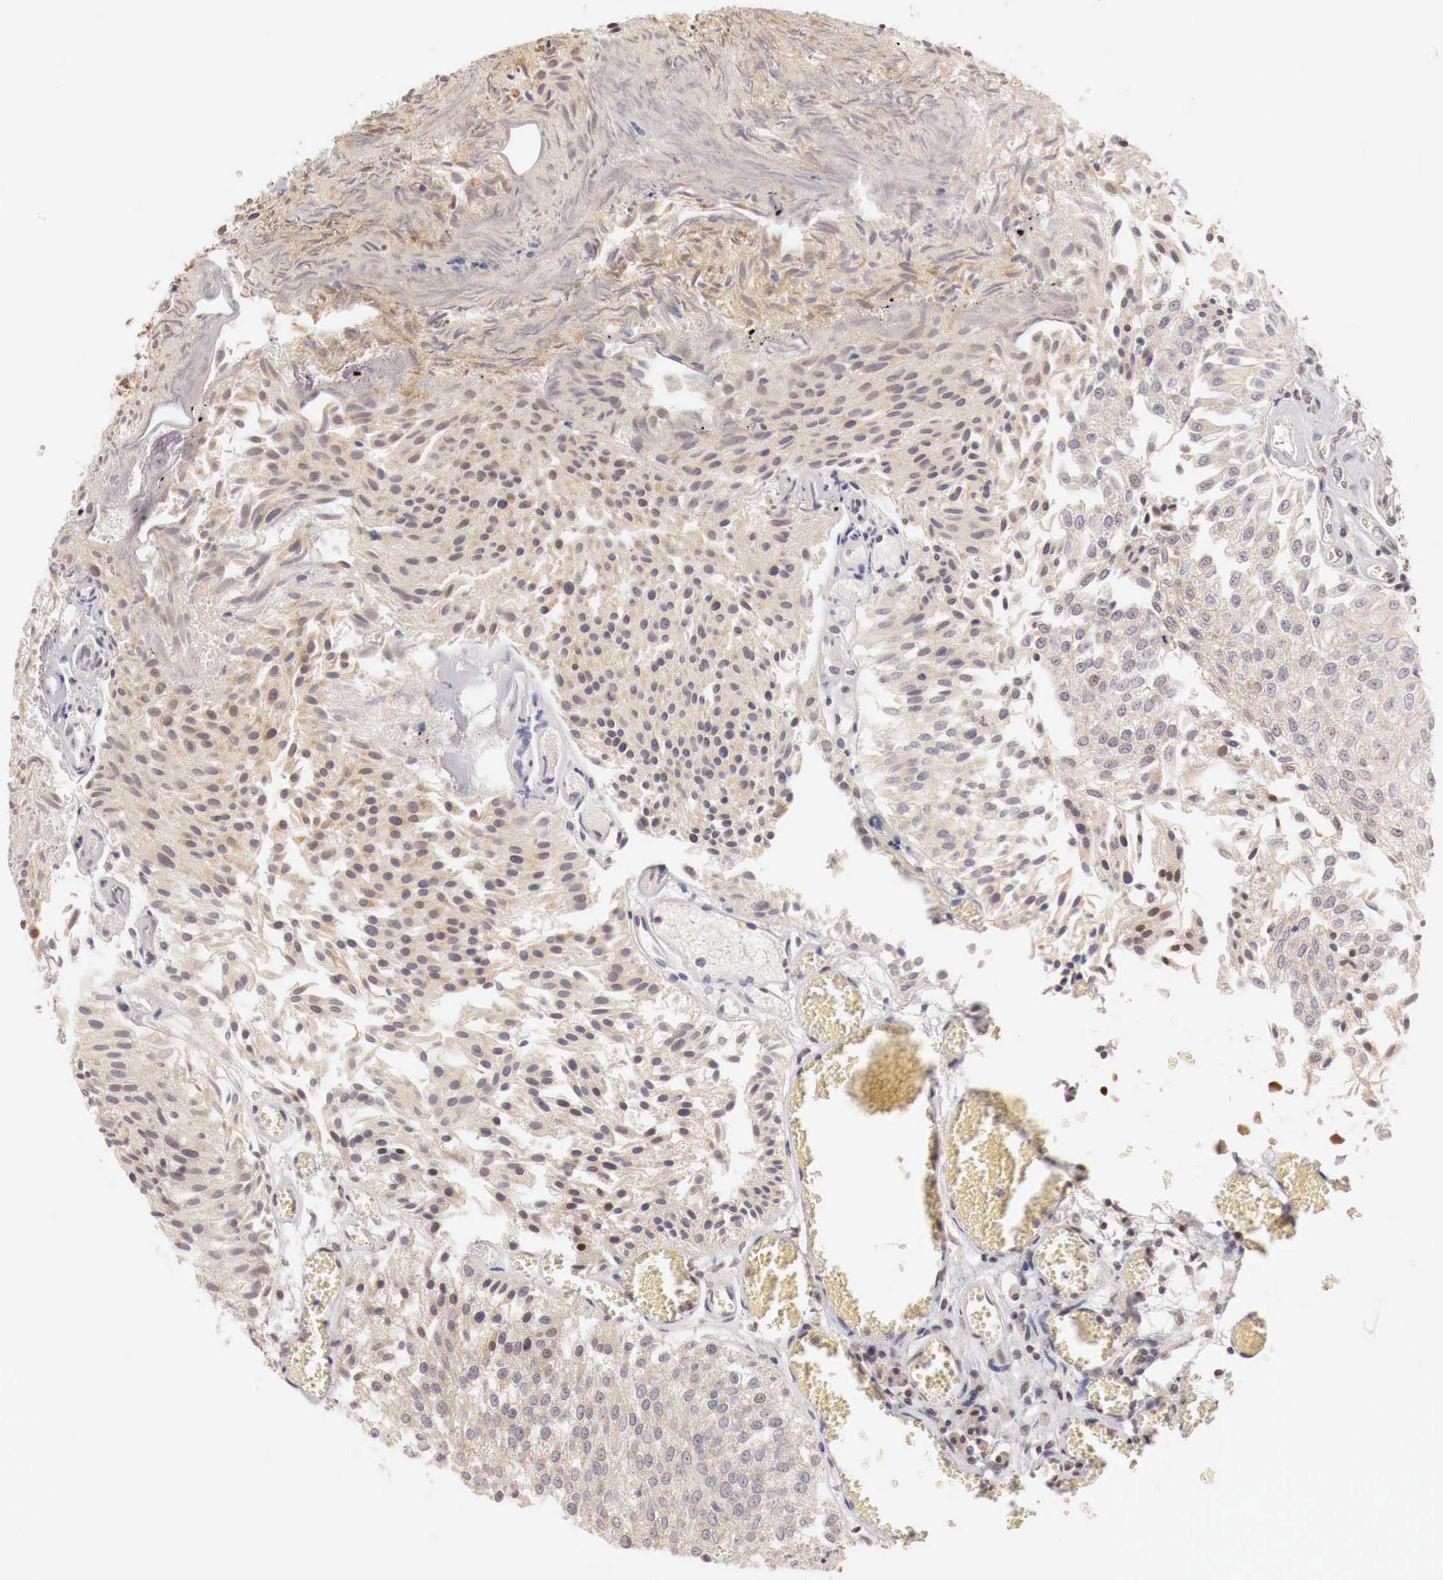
{"staining": {"intensity": "weak", "quantity": ">75%", "location": "cytoplasmic/membranous,nuclear"}, "tissue": "urothelial cancer", "cell_type": "Tumor cells", "image_type": "cancer", "snomed": [{"axis": "morphology", "description": "Urothelial carcinoma, Low grade"}, {"axis": "topography", "description": "Urinary bladder"}], "caption": "There is low levels of weak cytoplasmic/membranous and nuclear expression in tumor cells of urothelial carcinoma (low-grade), as demonstrated by immunohistochemical staining (brown color).", "gene": "GPKOW", "patient": {"sex": "male", "age": 86}}